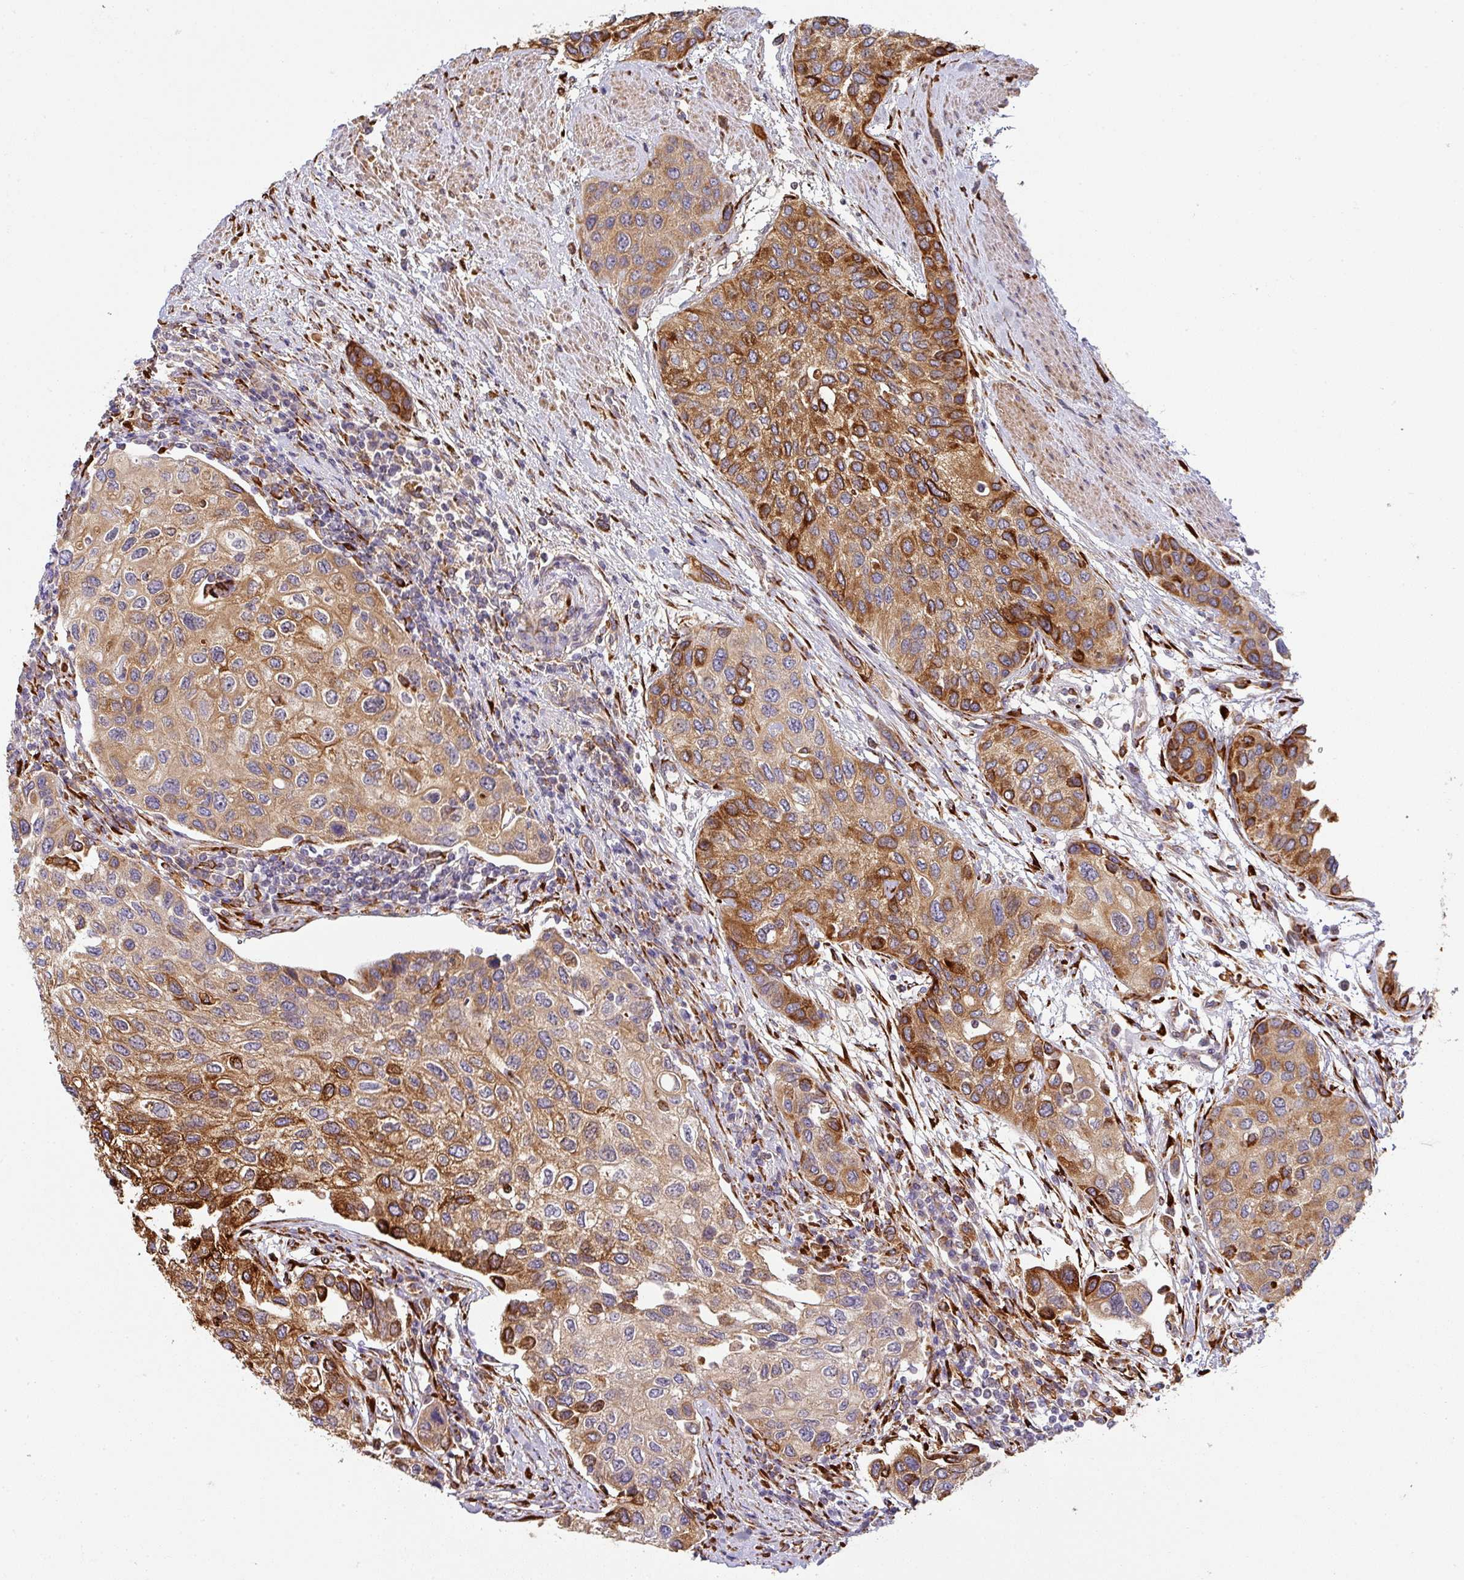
{"staining": {"intensity": "strong", "quantity": ">75%", "location": "cytoplasmic/membranous"}, "tissue": "urothelial cancer", "cell_type": "Tumor cells", "image_type": "cancer", "snomed": [{"axis": "morphology", "description": "Normal tissue, NOS"}, {"axis": "morphology", "description": "Urothelial carcinoma, High grade"}, {"axis": "topography", "description": "Vascular tissue"}, {"axis": "topography", "description": "Urinary bladder"}], "caption": "This micrograph shows IHC staining of human high-grade urothelial carcinoma, with high strong cytoplasmic/membranous staining in about >75% of tumor cells.", "gene": "ZNF268", "patient": {"sex": "female", "age": 56}}